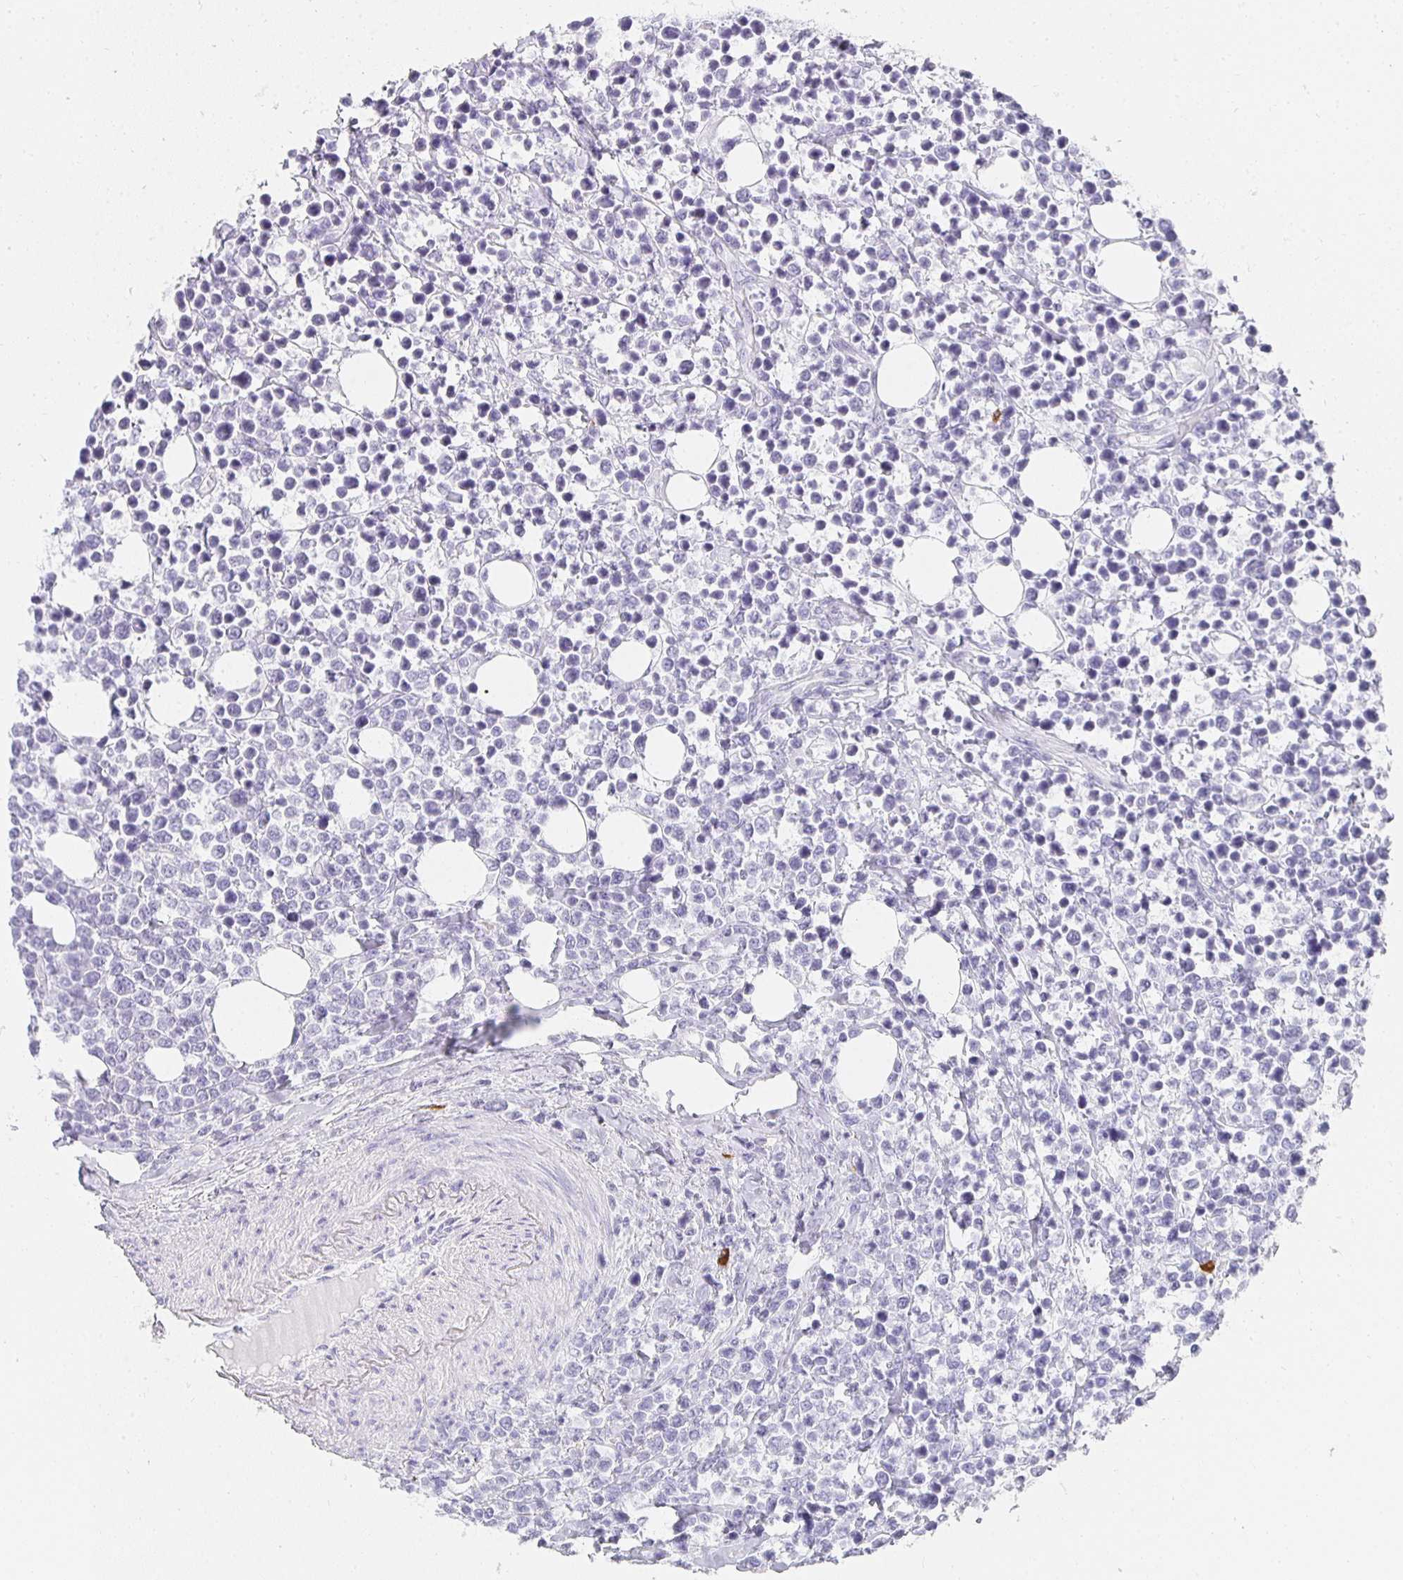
{"staining": {"intensity": "negative", "quantity": "none", "location": "none"}, "tissue": "lymphoma", "cell_type": "Tumor cells", "image_type": "cancer", "snomed": [{"axis": "morphology", "description": "Malignant lymphoma, non-Hodgkin's type, Low grade"}, {"axis": "topography", "description": "Lymph node"}], "caption": "Low-grade malignant lymphoma, non-Hodgkin's type was stained to show a protein in brown. There is no significant staining in tumor cells.", "gene": "TPSD1", "patient": {"sex": "male", "age": 60}}